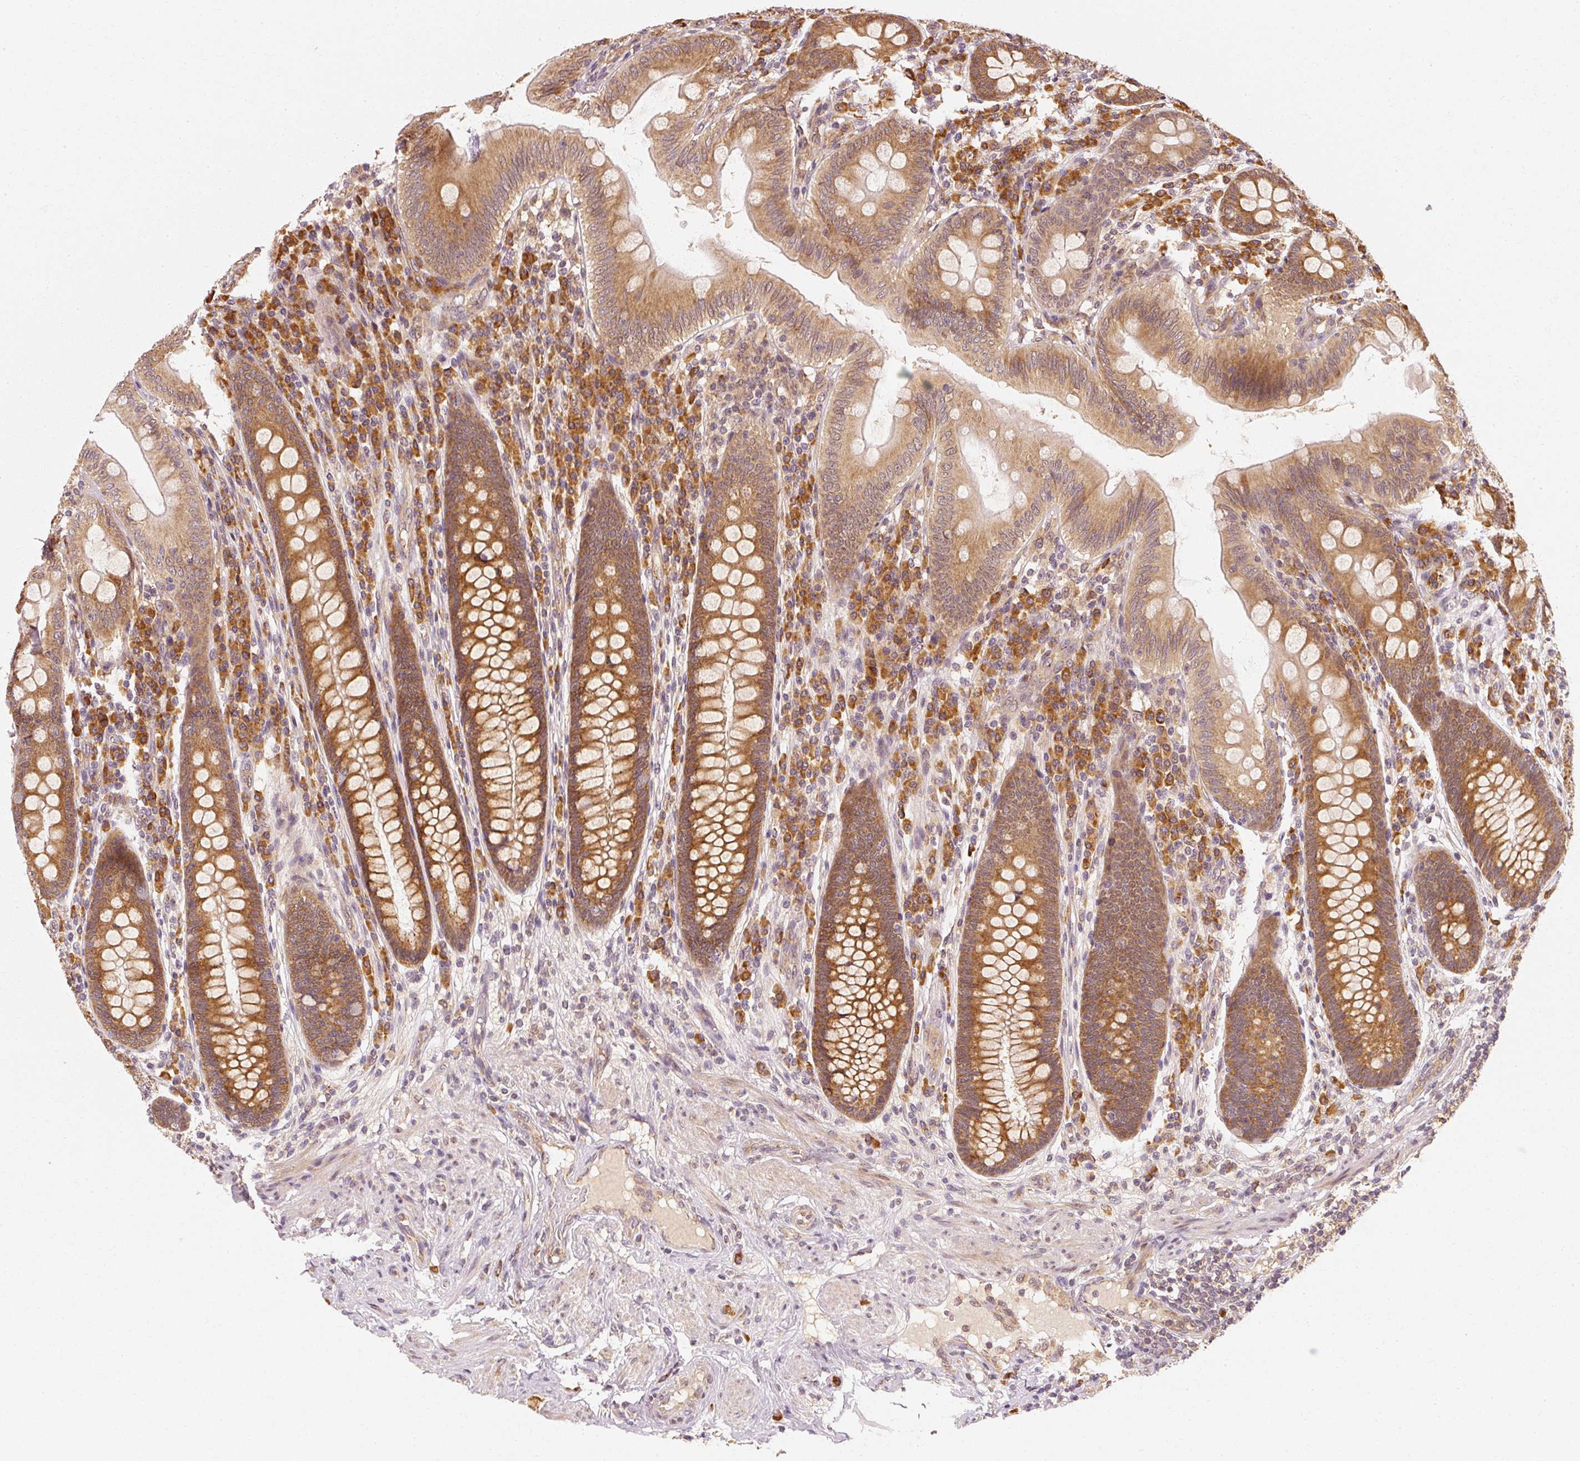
{"staining": {"intensity": "moderate", "quantity": ">75%", "location": "cytoplasmic/membranous"}, "tissue": "appendix", "cell_type": "Glandular cells", "image_type": "normal", "snomed": [{"axis": "morphology", "description": "Normal tissue, NOS"}, {"axis": "topography", "description": "Appendix"}], "caption": "Immunohistochemical staining of normal appendix exhibits medium levels of moderate cytoplasmic/membranous staining in about >75% of glandular cells.", "gene": "EEF1A1", "patient": {"sex": "male", "age": 71}}